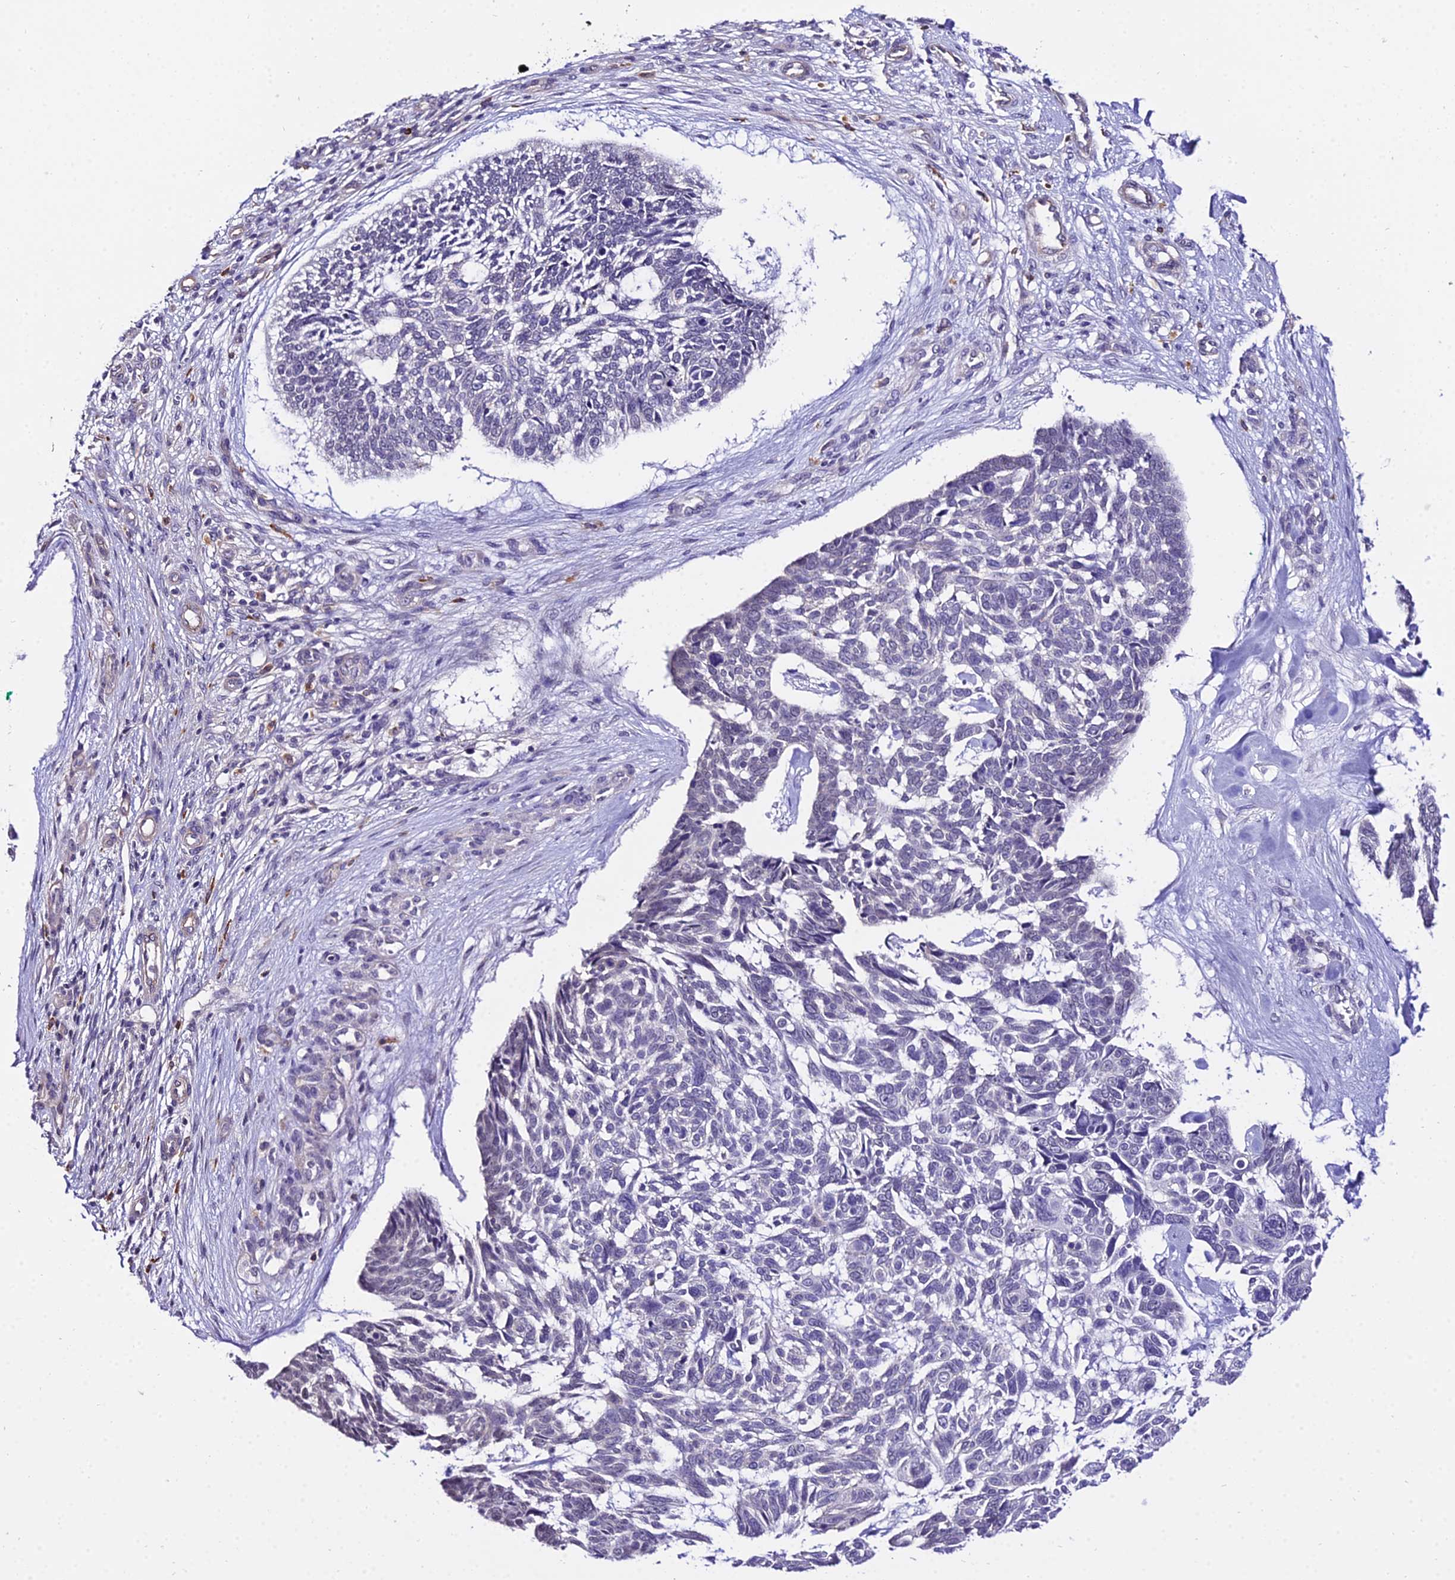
{"staining": {"intensity": "negative", "quantity": "none", "location": "none"}, "tissue": "skin cancer", "cell_type": "Tumor cells", "image_type": "cancer", "snomed": [{"axis": "morphology", "description": "Basal cell carcinoma"}, {"axis": "topography", "description": "Skin"}], "caption": "Photomicrograph shows no protein expression in tumor cells of skin cancer tissue. (DAB immunohistochemistry (IHC) visualized using brightfield microscopy, high magnification).", "gene": "POLR2I", "patient": {"sex": "male", "age": 88}}